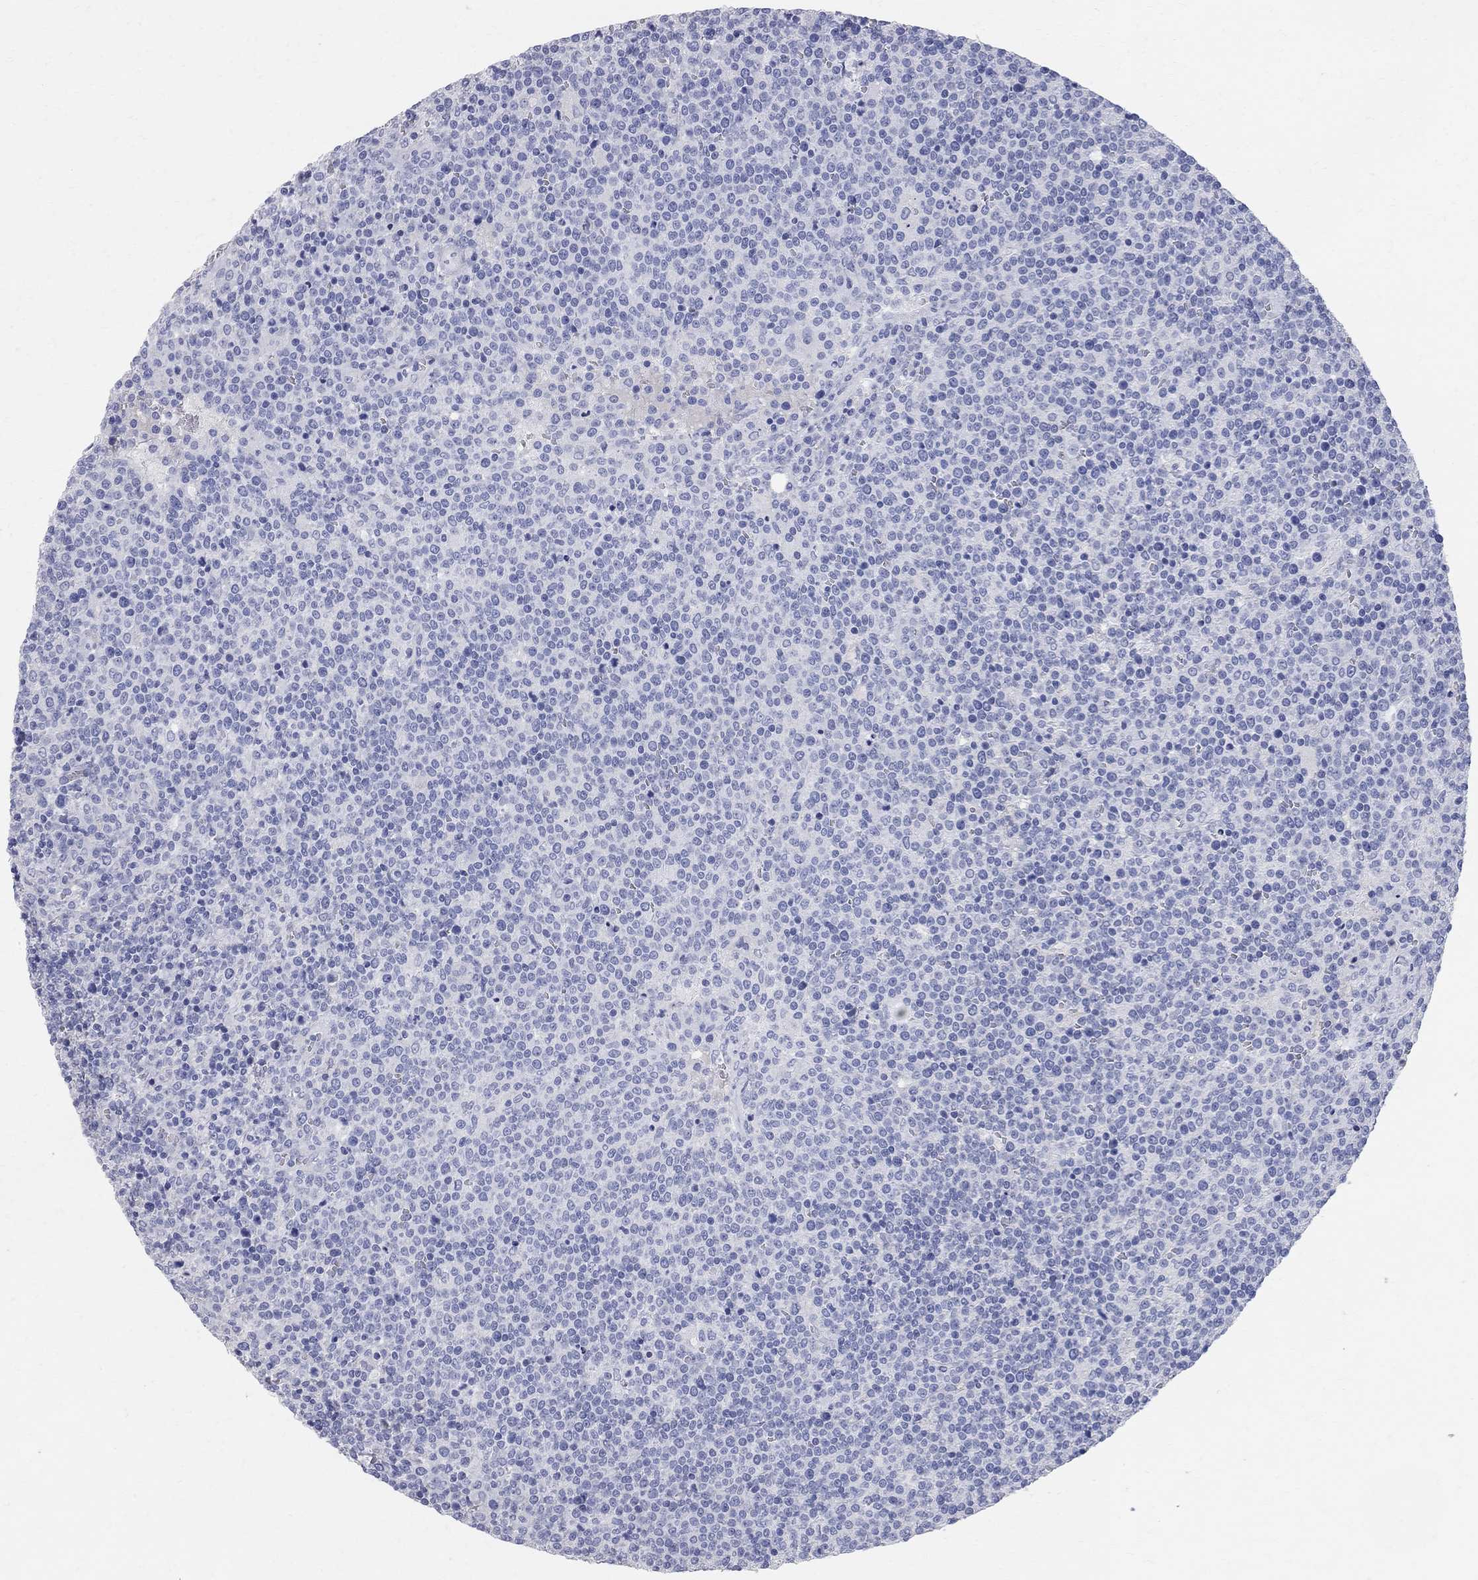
{"staining": {"intensity": "negative", "quantity": "none", "location": "none"}, "tissue": "lymphoma", "cell_type": "Tumor cells", "image_type": "cancer", "snomed": [{"axis": "morphology", "description": "Malignant lymphoma, non-Hodgkin's type, High grade"}, {"axis": "topography", "description": "Lymph node"}], "caption": "A micrograph of human lymphoma is negative for staining in tumor cells.", "gene": "AOX1", "patient": {"sex": "male", "age": 61}}